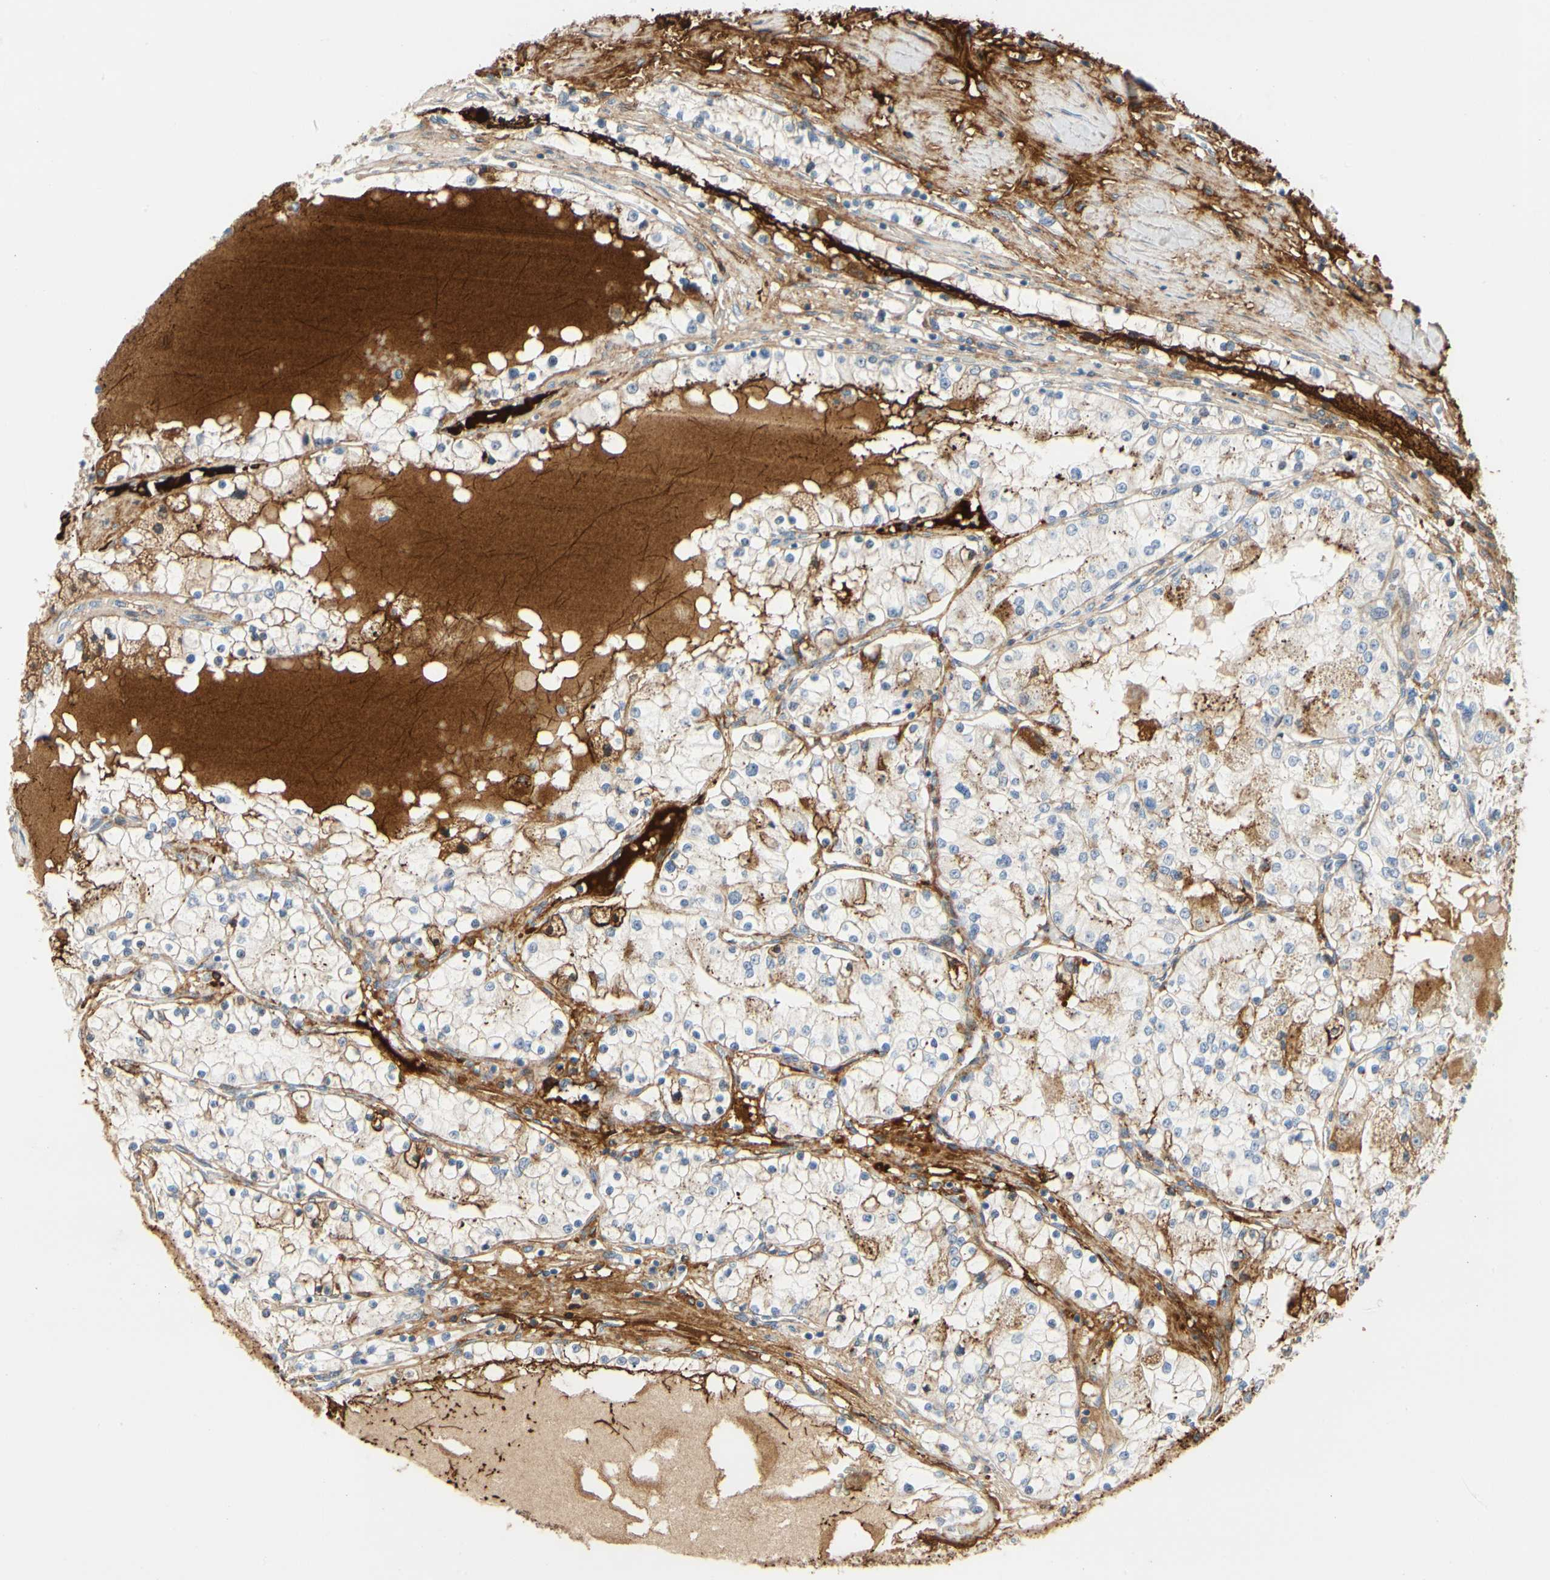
{"staining": {"intensity": "weak", "quantity": "25%-75%", "location": "cytoplasmic/membranous"}, "tissue": "renal cancer", "cell_type": "Tumor cells", "image_type": "cancer", "snomed": [{"axis": "morphology", "description": "Adenocarcinoma, NOS"}, {"axis": "topography", "description": "Kidney"}], "caption": "Renal cancer stained with DAB immunohistochemistry demonstrates low levels of weak cytoplasmic/membranous positivity in about 25%-75% of tumor cells.", "gene": "FGB", "patient": {"sex": "male", "age": 68}}